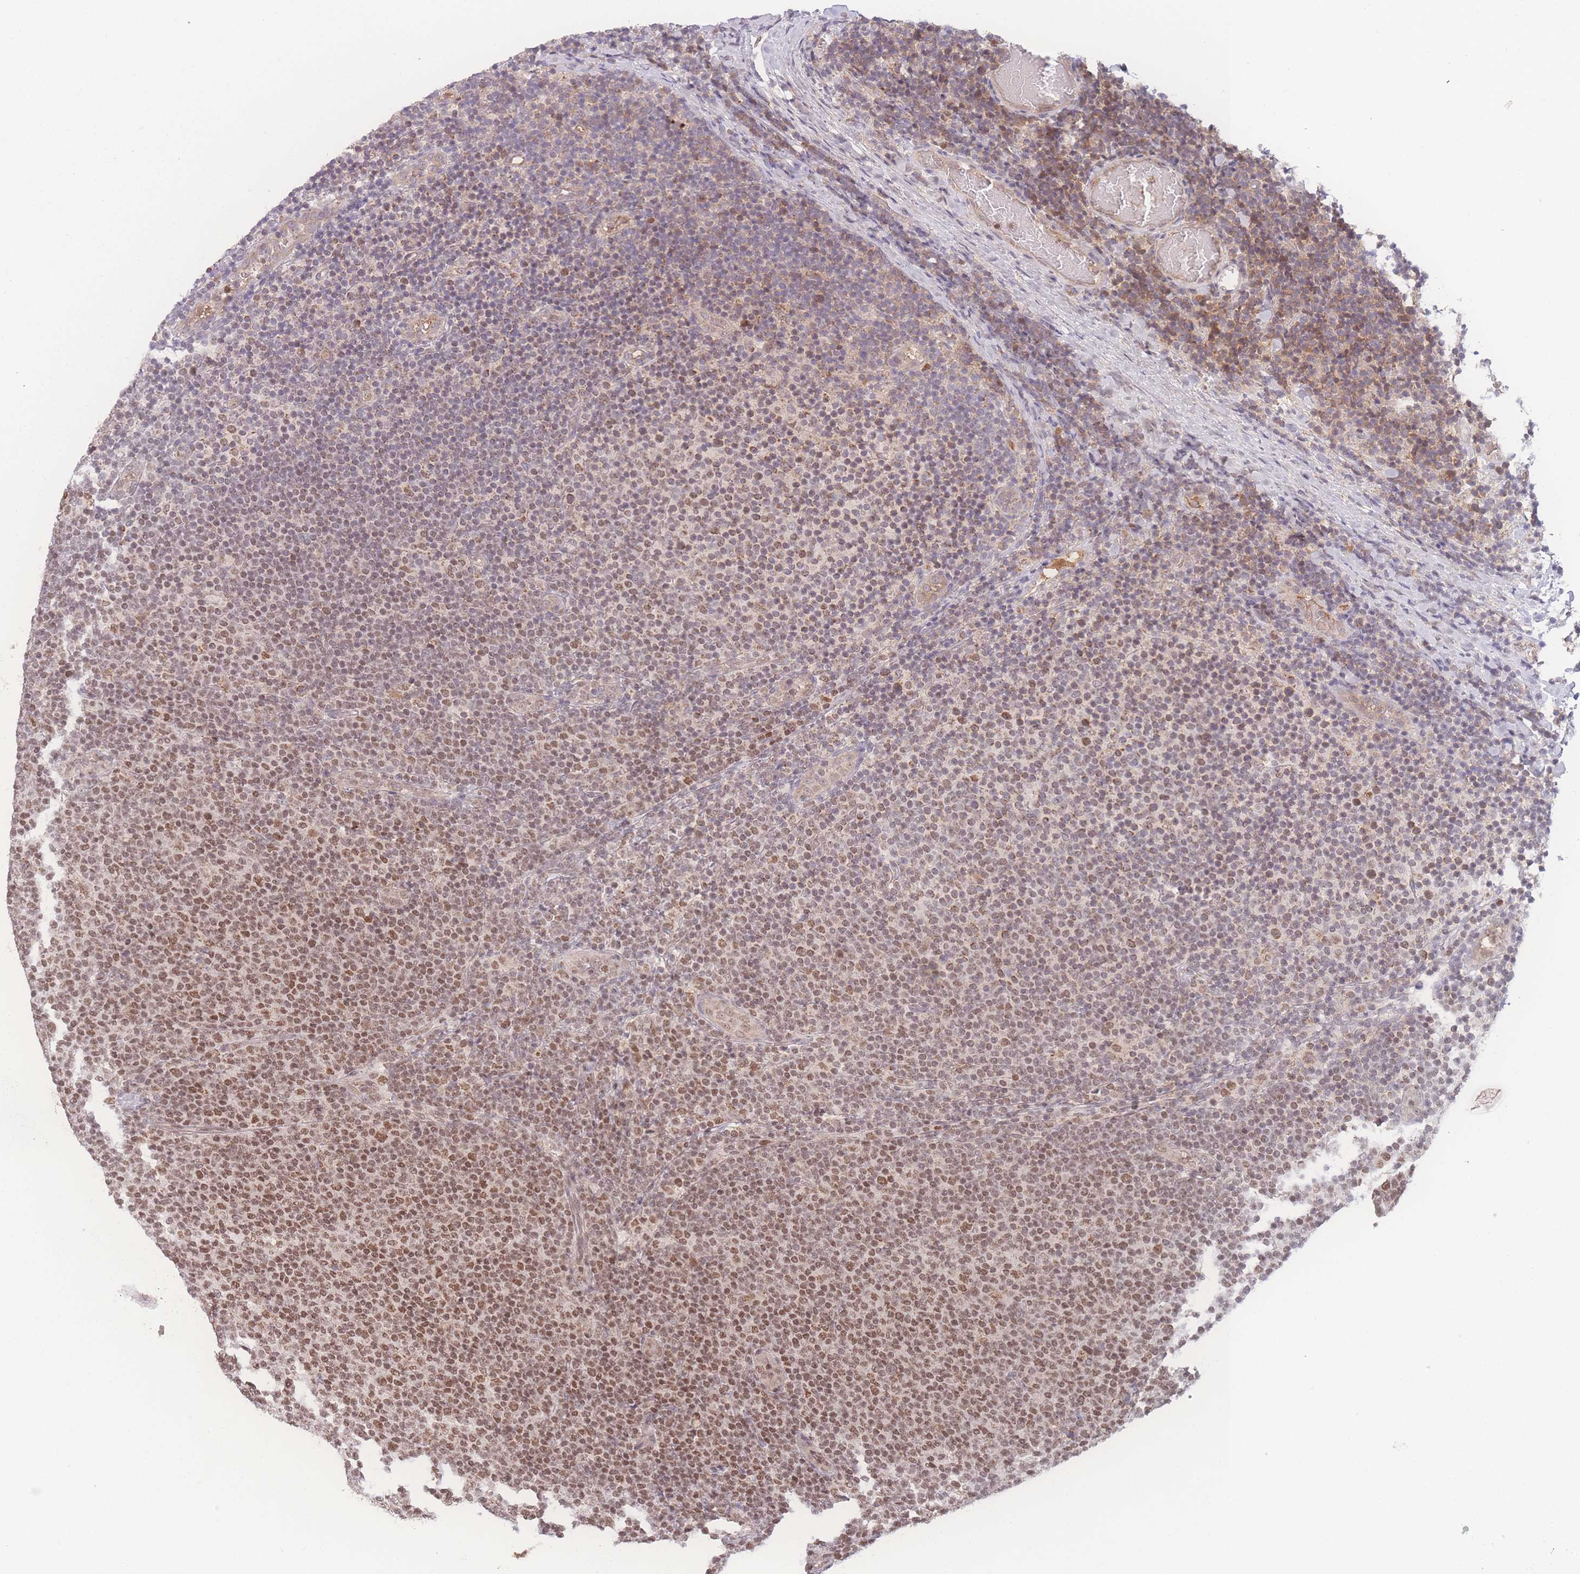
{"staining": {"intensity": "moderate", "quantity": ">75%", "location": "nuclear"}, "tissue": "lymphoma", "cell_type": "Tumor cells", "image_type": "cancer", "snomed": [{"axis": "morphology", "description": "Malignant lymphoma, non-Hodgkin's type, Low grade"}, {"axis": "topography", "description": "Lymph node"}], "caption": "Tumor cells exhibit medium levels of moderate nuclear positivity in approximately >75% of cells in human lymphoma. Using DAB (3,3'-diaminobenzidine) (brown) and hematoxylin (blue) stains, captured at high magnification using brightfield microscopy.", "gene": "RAVER1", "patient": {"sex": "male", "age": 66}}